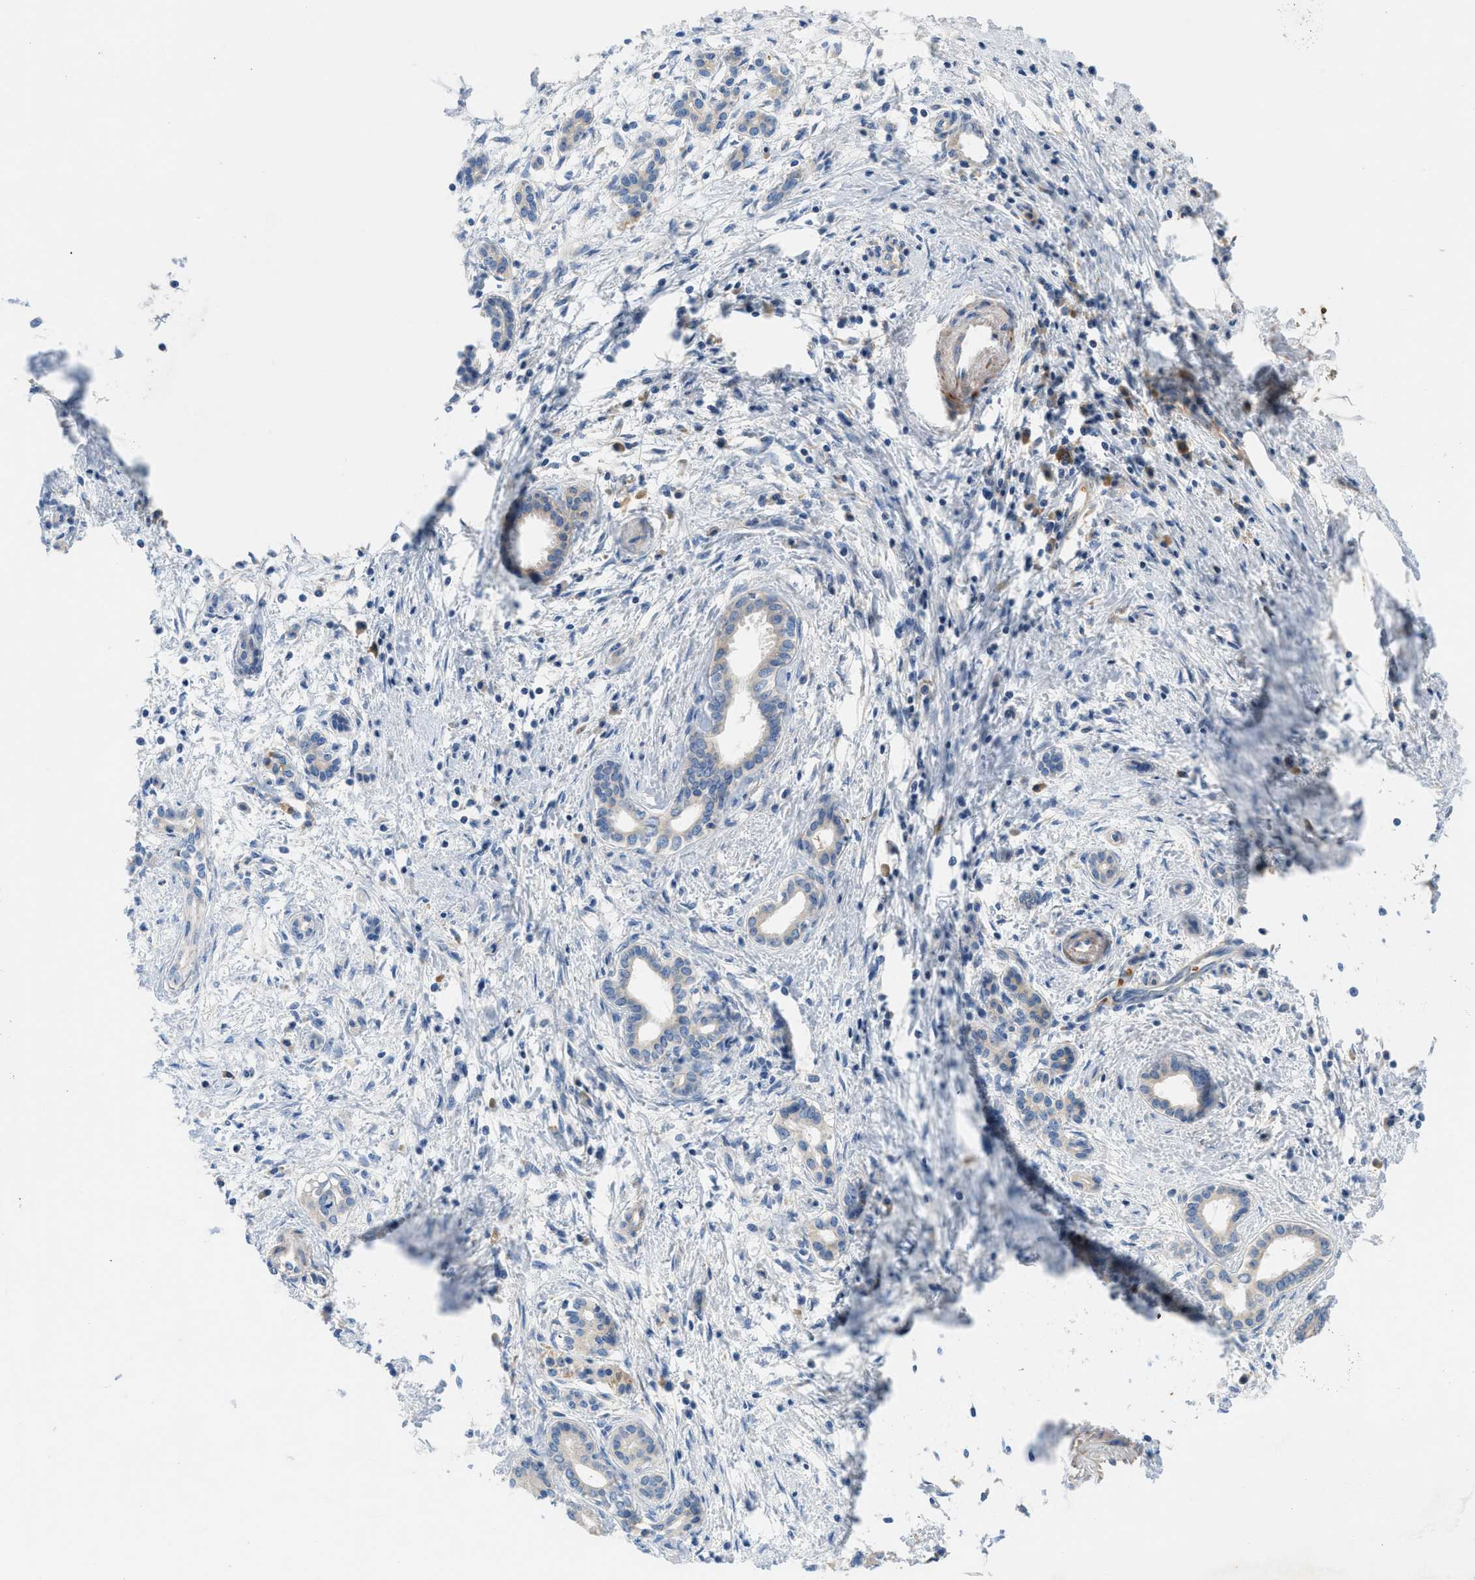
{"staining": {"intensity": "negative", "quantity": "none", "location": "none"}, "tissue": "pancreatic cancer", "cell_type": "Tumor cells", "image_type": "cancer", "snomed": [{"axis": "morphology", "description": "Adenocarcinoma, NOS"}, {"axis": "topography", "description": "Pancreas"}], "caption": "Protein analysis of adenocarcinoma (pancreatic) reveals no significant expression in tumor cells.", "gene": "ZNF831", "patient": {"sex": "female", "age": 70}}